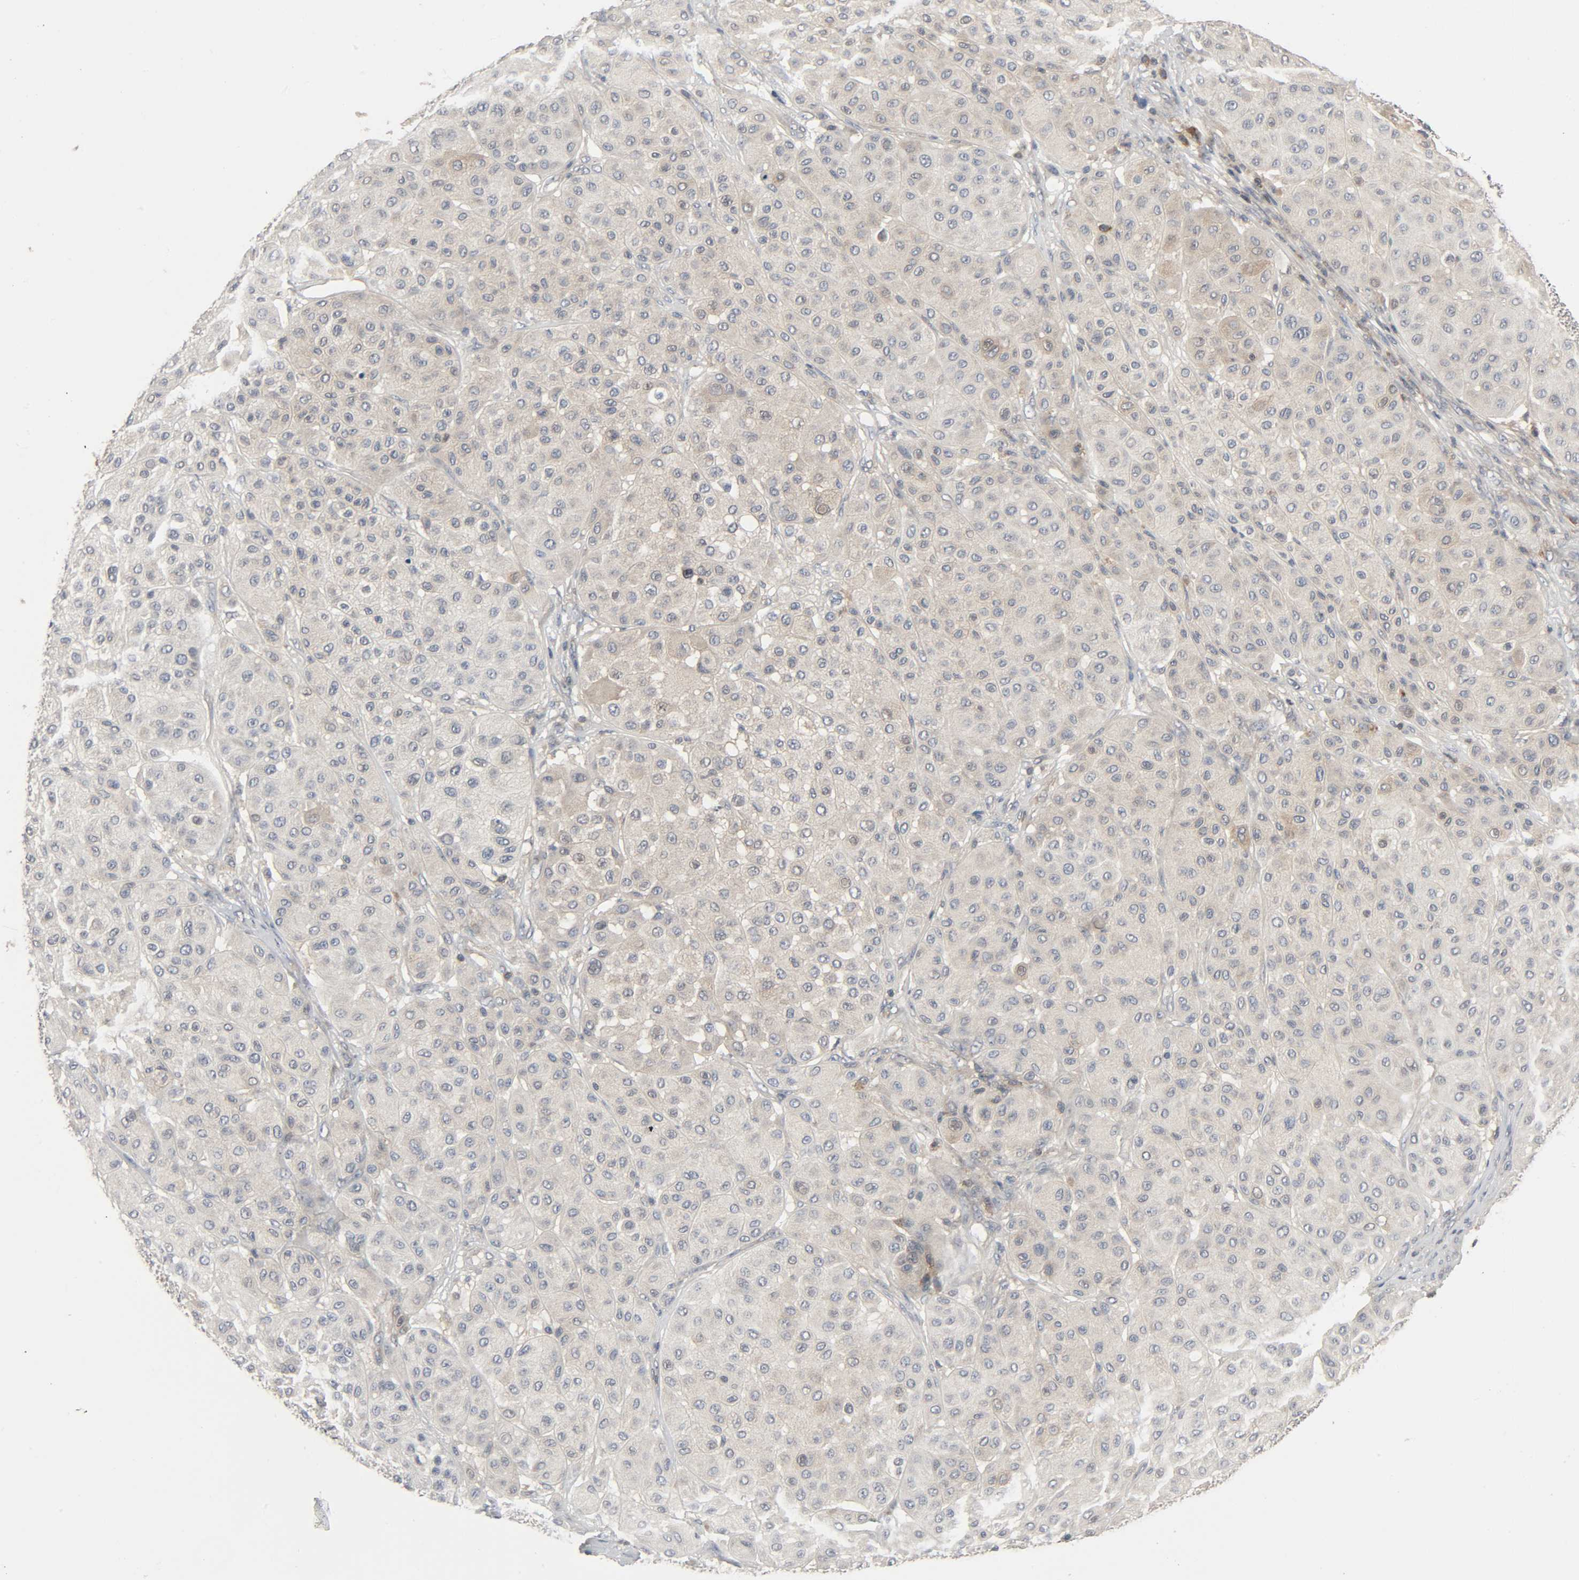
{"staining": {"intensity": "moderate", "quantity": "25%-75%", "location": "cytoplasmic/membranous"}, "tissue": "melanoma", "cell_type": "Tumor cells", "image_type": "cancer", "snomed": [{"axis": "morphology", "description": "Normal tissue, NOS"}, {"axis": "morphology", "description": "Malignant melanoma, Metastatic site"}, {"axis": "topography", "description": "Skin"}], "caption": "Melanoma stained with a brown dye reveals moderate cytoplasmic/membranous positive positivity in about 25%-75% of tumor cells.", "gene": "PLEKHA2", "patient": {"sex": "male", "age": 41}}